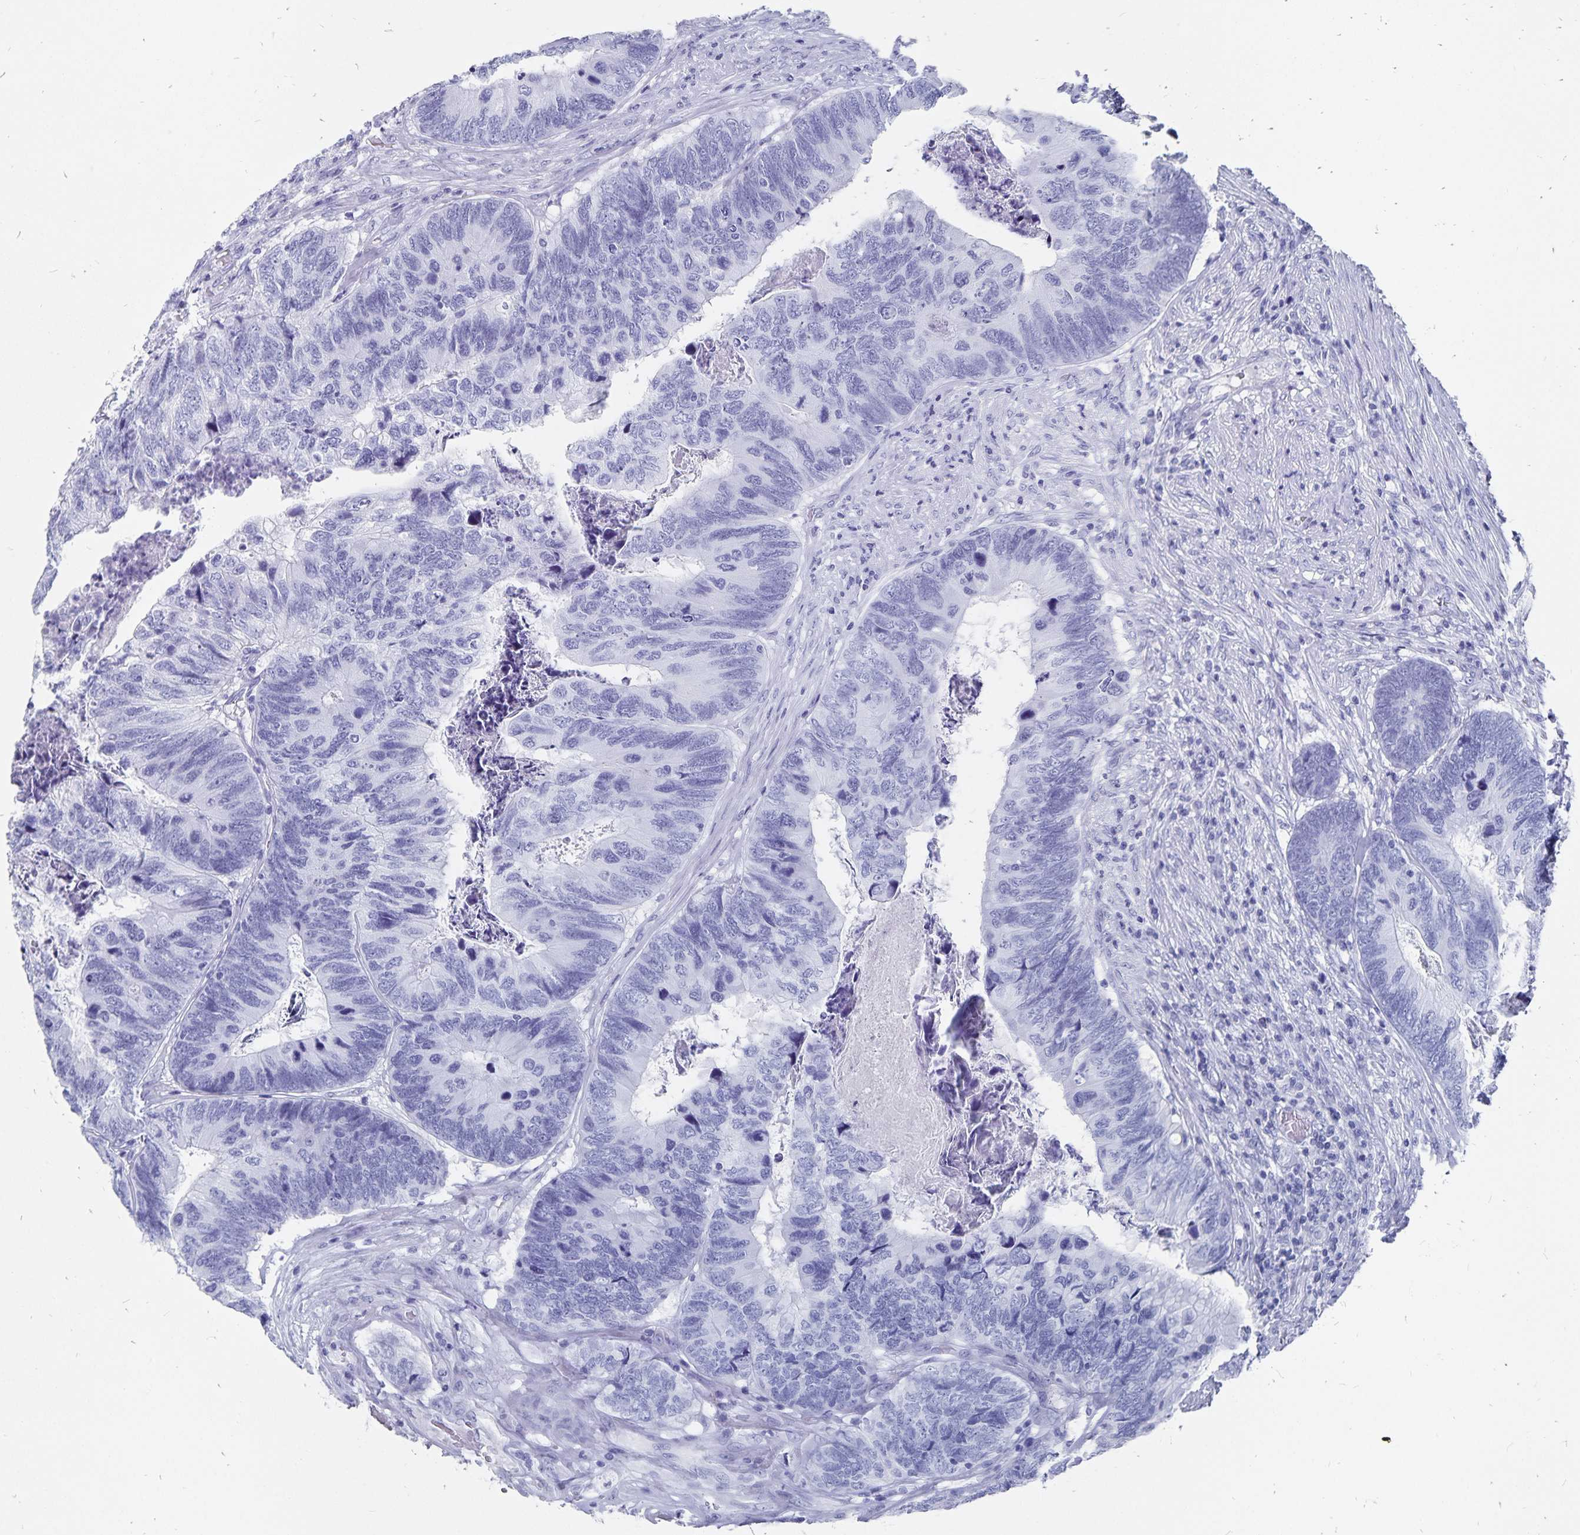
{"staining": {"intensity": "negative", "quantity": "none", "location": "none"}, "tissue": "colorectal cancer", "cell_type": "Tumor cells", "image_type": "cancer", "snomed": [{"axis": "morphology", "description": "Adenocarcinoma, NOS"}, {"axis": "topography", "description": "Colon"}], "caption": "This is an immunohistochemistry photomicrograph of adenocarcinoma (colorectal). There is no positivity in tumor cells.", "gene": "ADH1A", "patient": {"sex": "female", "age": 67}}